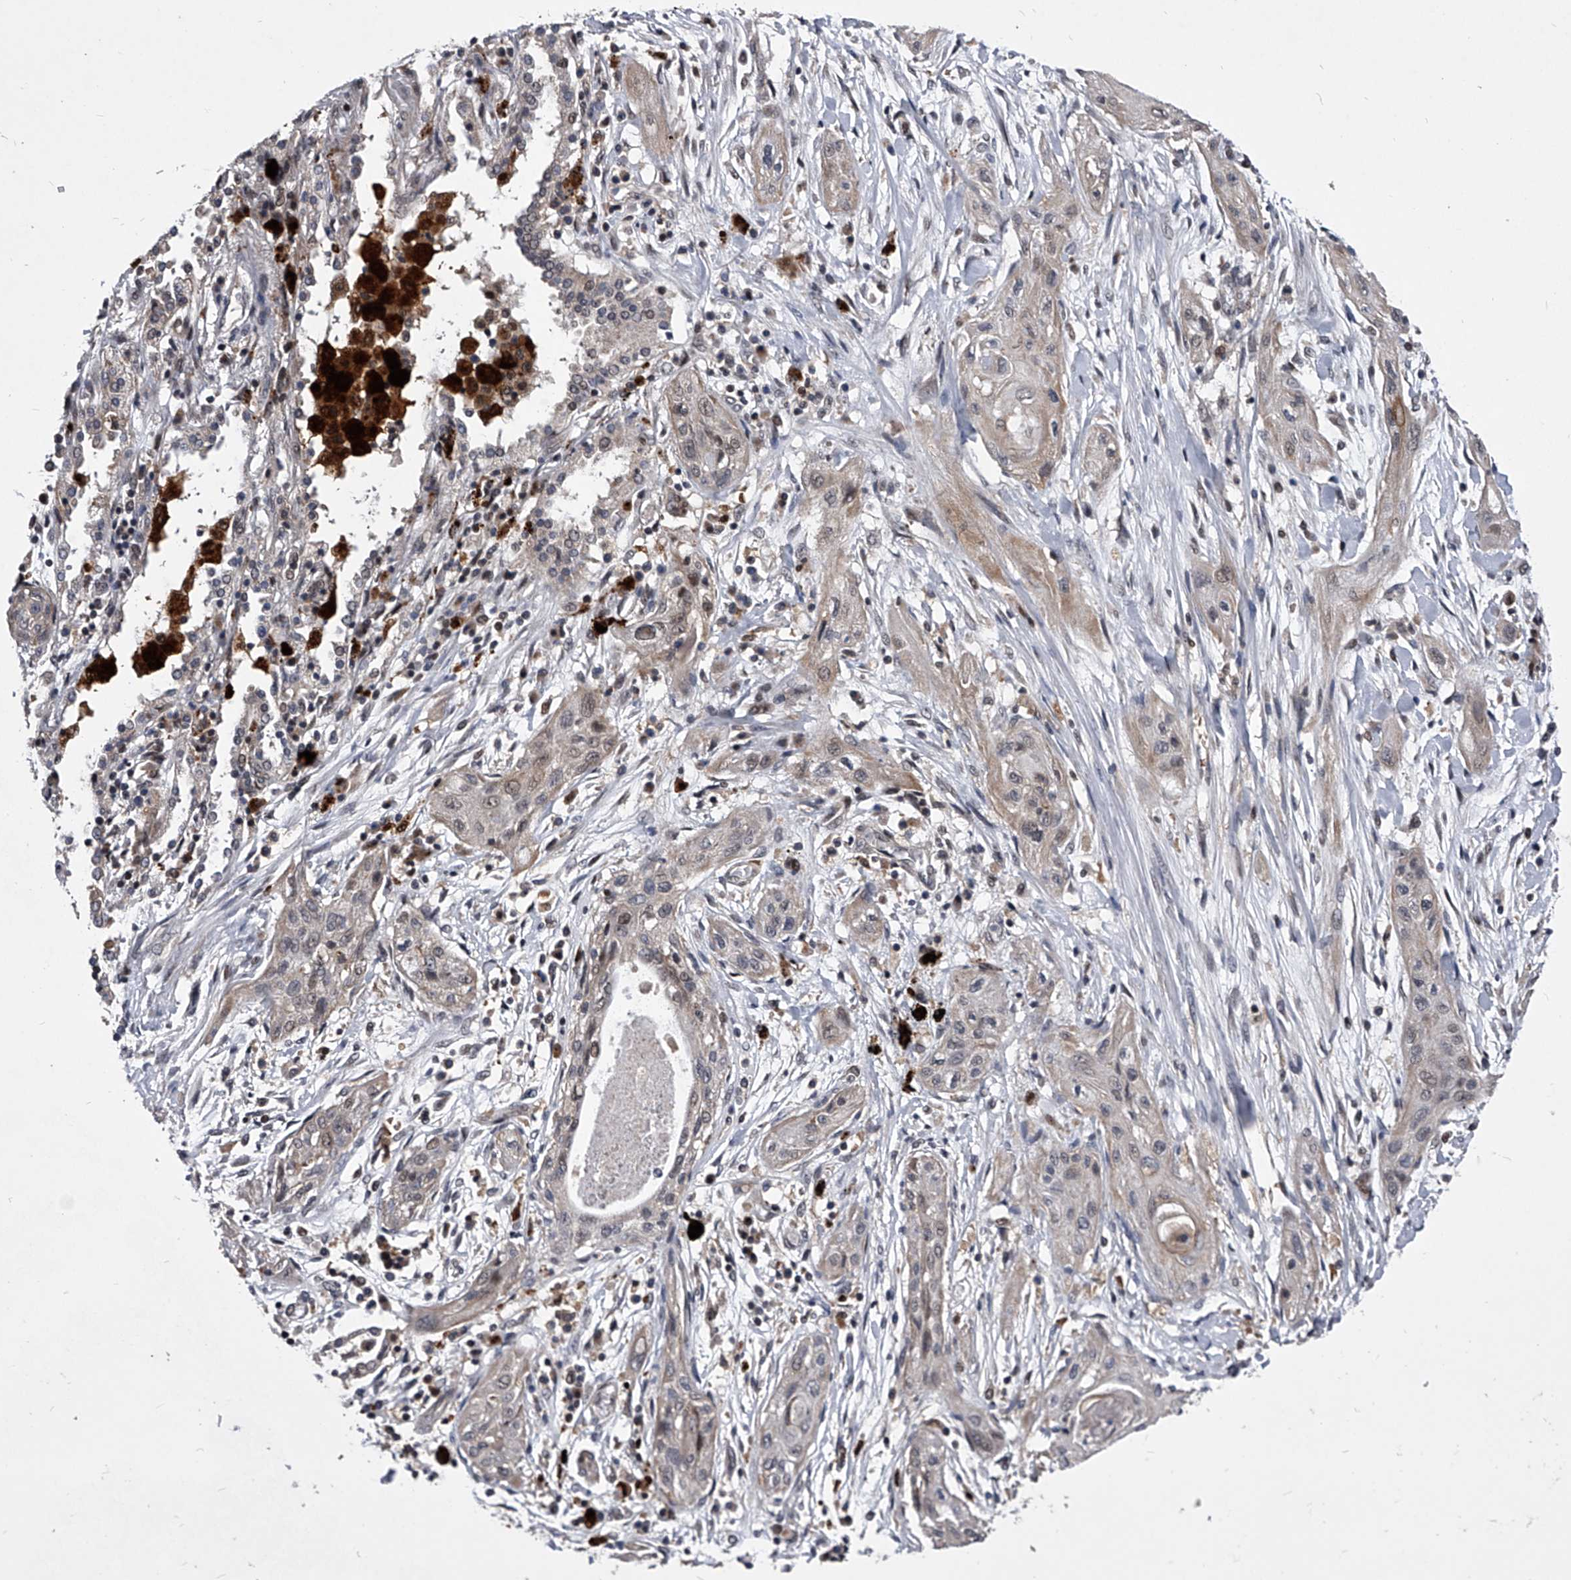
{"staining": {"intensity": "weak", "quantity": "25%-75%", "location": "cytoplasmic/membranous,nuclear"}, "tissue": "lung cancer", "cell_type": "Tumor cells", "image_type": "cancer", "snomed": [{"axis": "morphology", "description": "Squamous cell carcinoma, NOS"}, {"axis": "topography", "description": "Lung"}], "caption": "Lung squamous cell carcinoma stained for a protein (brown) reveals weak cytoplasmic/membranous and nuclear positive expression in approximately 25%-75% of tumor cells.", "gene": "CMTR1", "patient": {"sex": "female", "age": 47}}